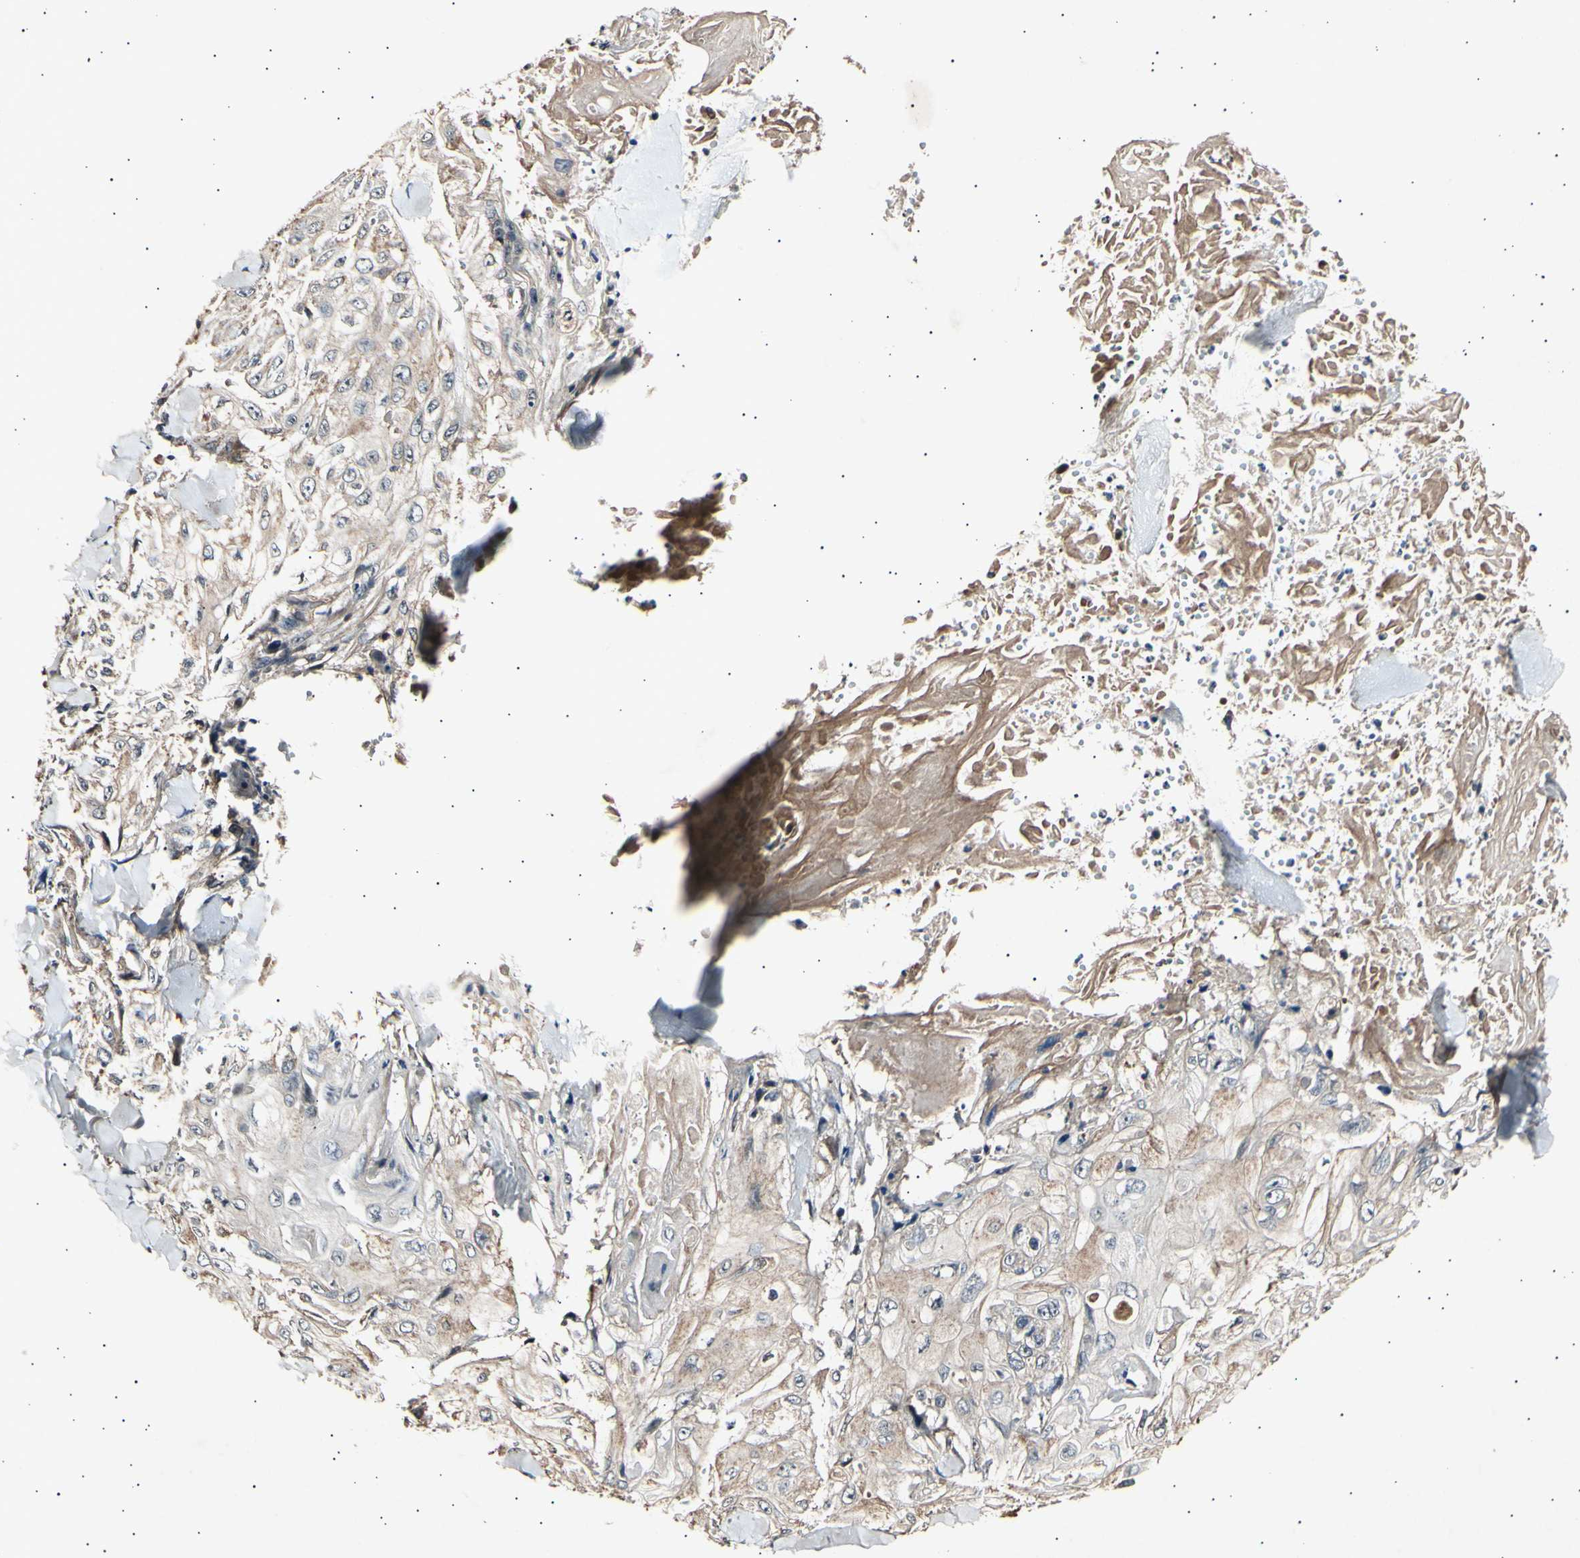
{"staining": {"intensity": "weak", "quantity": ">75%", "location": "cytoplasmic/membranous"}, "tissue": "skin cancer", "cell_type": "Tumor cells", "image_type": "cancer", "snomed": [{"axis": "morphology", "description": "Squamous cell carcinoma, NOS"}, {"axis": "topography", "description": "Skin"}], "caption": "Skin cancer (squamous cell carcinoma) was stained to show a protein in brown. There is low levels of weak cytoplasmic/membranous staining in approximately >75% of tumor cells. (Stains: DAB (3,3'-diaminobenzidine) in brown, nuclei in blue, Microscopy: brightfield microscopy at high magnification).", "gene": "ADCY3", "patient": {"sex": "male", "age": 86}}